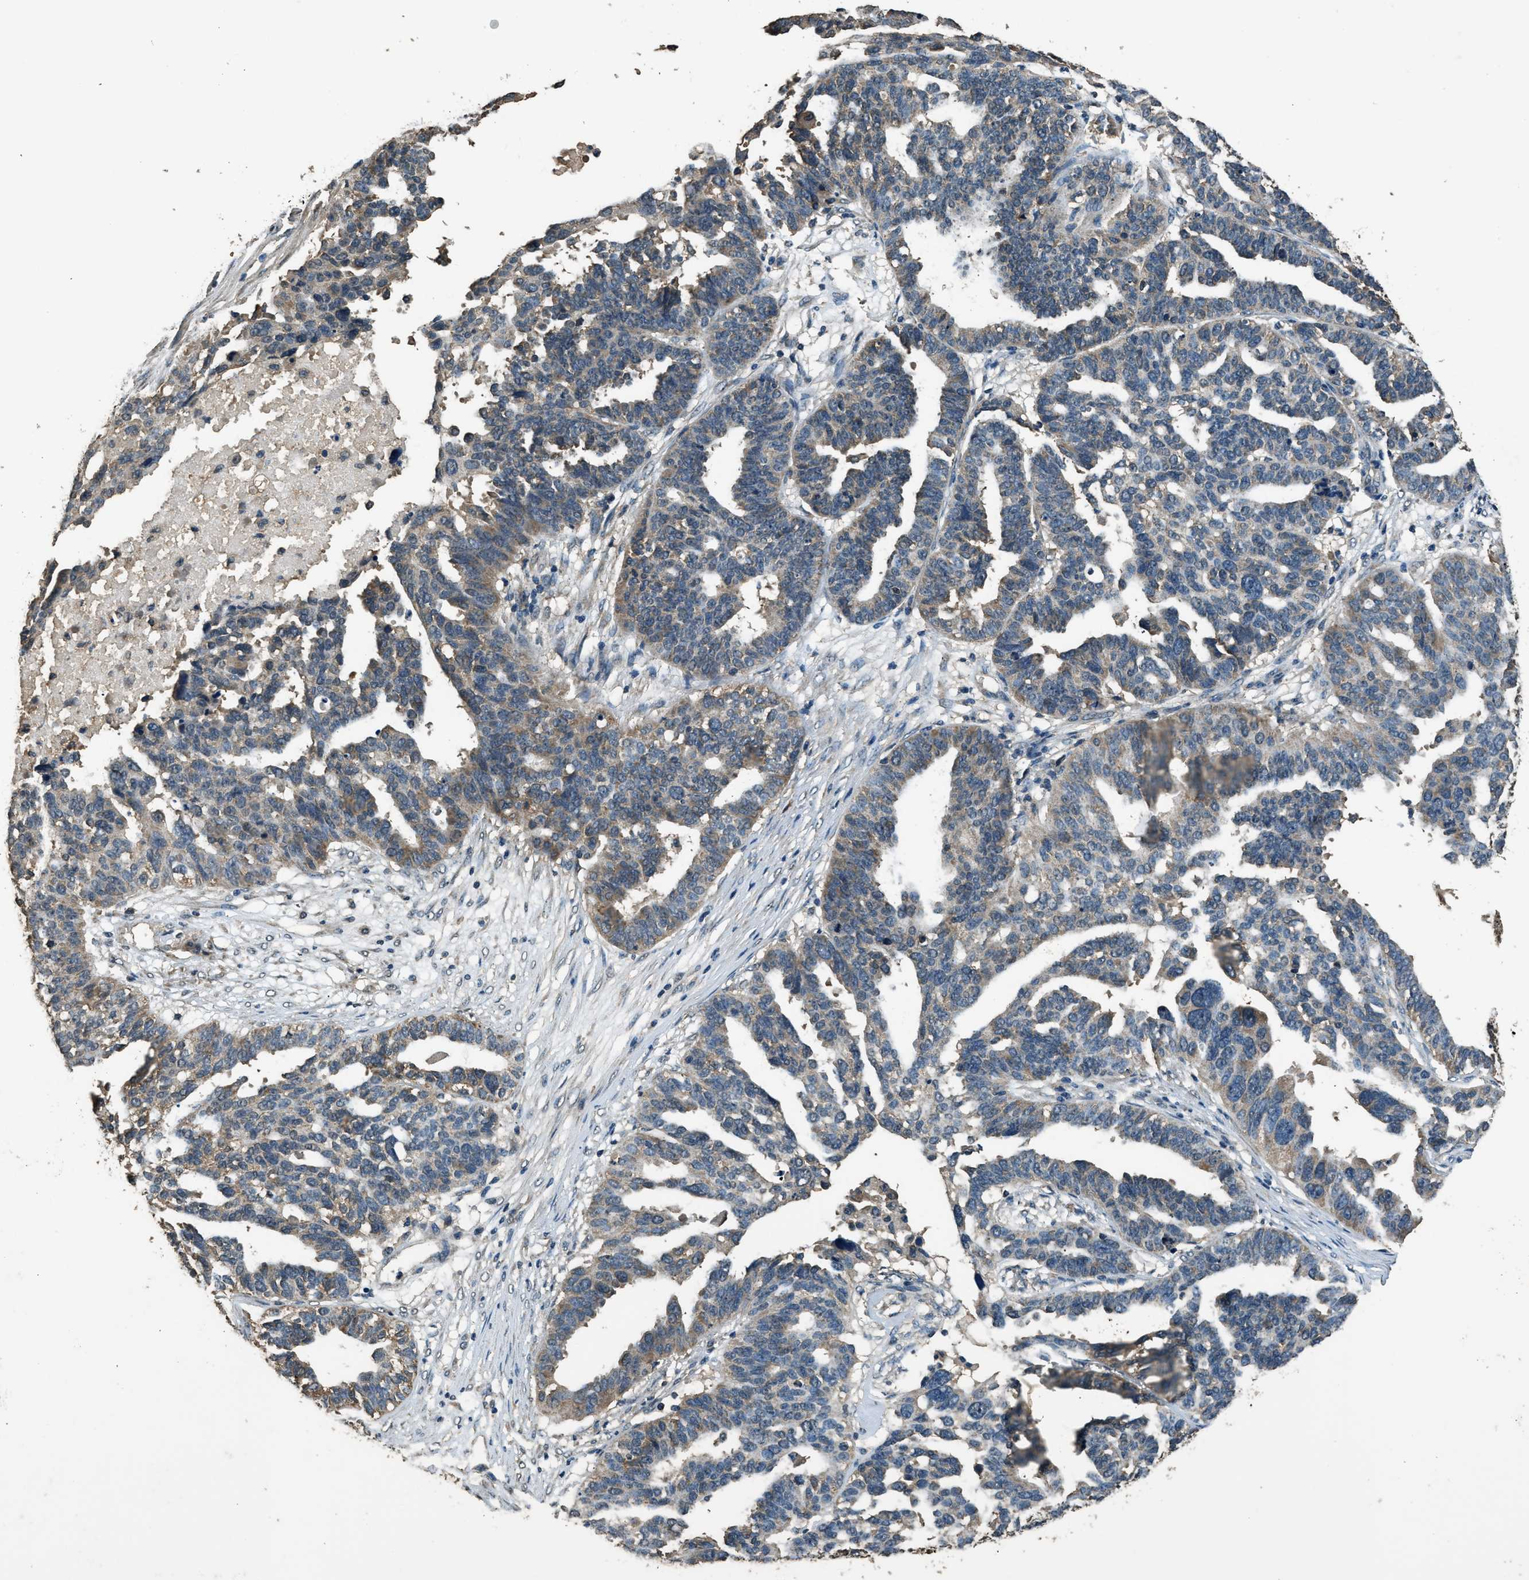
{"staining": {"intensity": "weak", "quantity": "<25%", "location": "cytoplasmic/membranous"}, "tissue": "ovarian cancer", "cell_type": "Tumor cells", "image_type": "cancer", "snomed": [{"axis": "morphology", "description": "Cystadenocarcinoma, serous, NOS"}, {"axis": "topography", "description": "Ovary"}], "caption": "Photomicrograph shows no protein staining in tumor cells of ovarian cancer (serous cystadenocarcinoma) tissue.", "gene": "SALL3", "patient": {"sex": "female", "age": 59}}